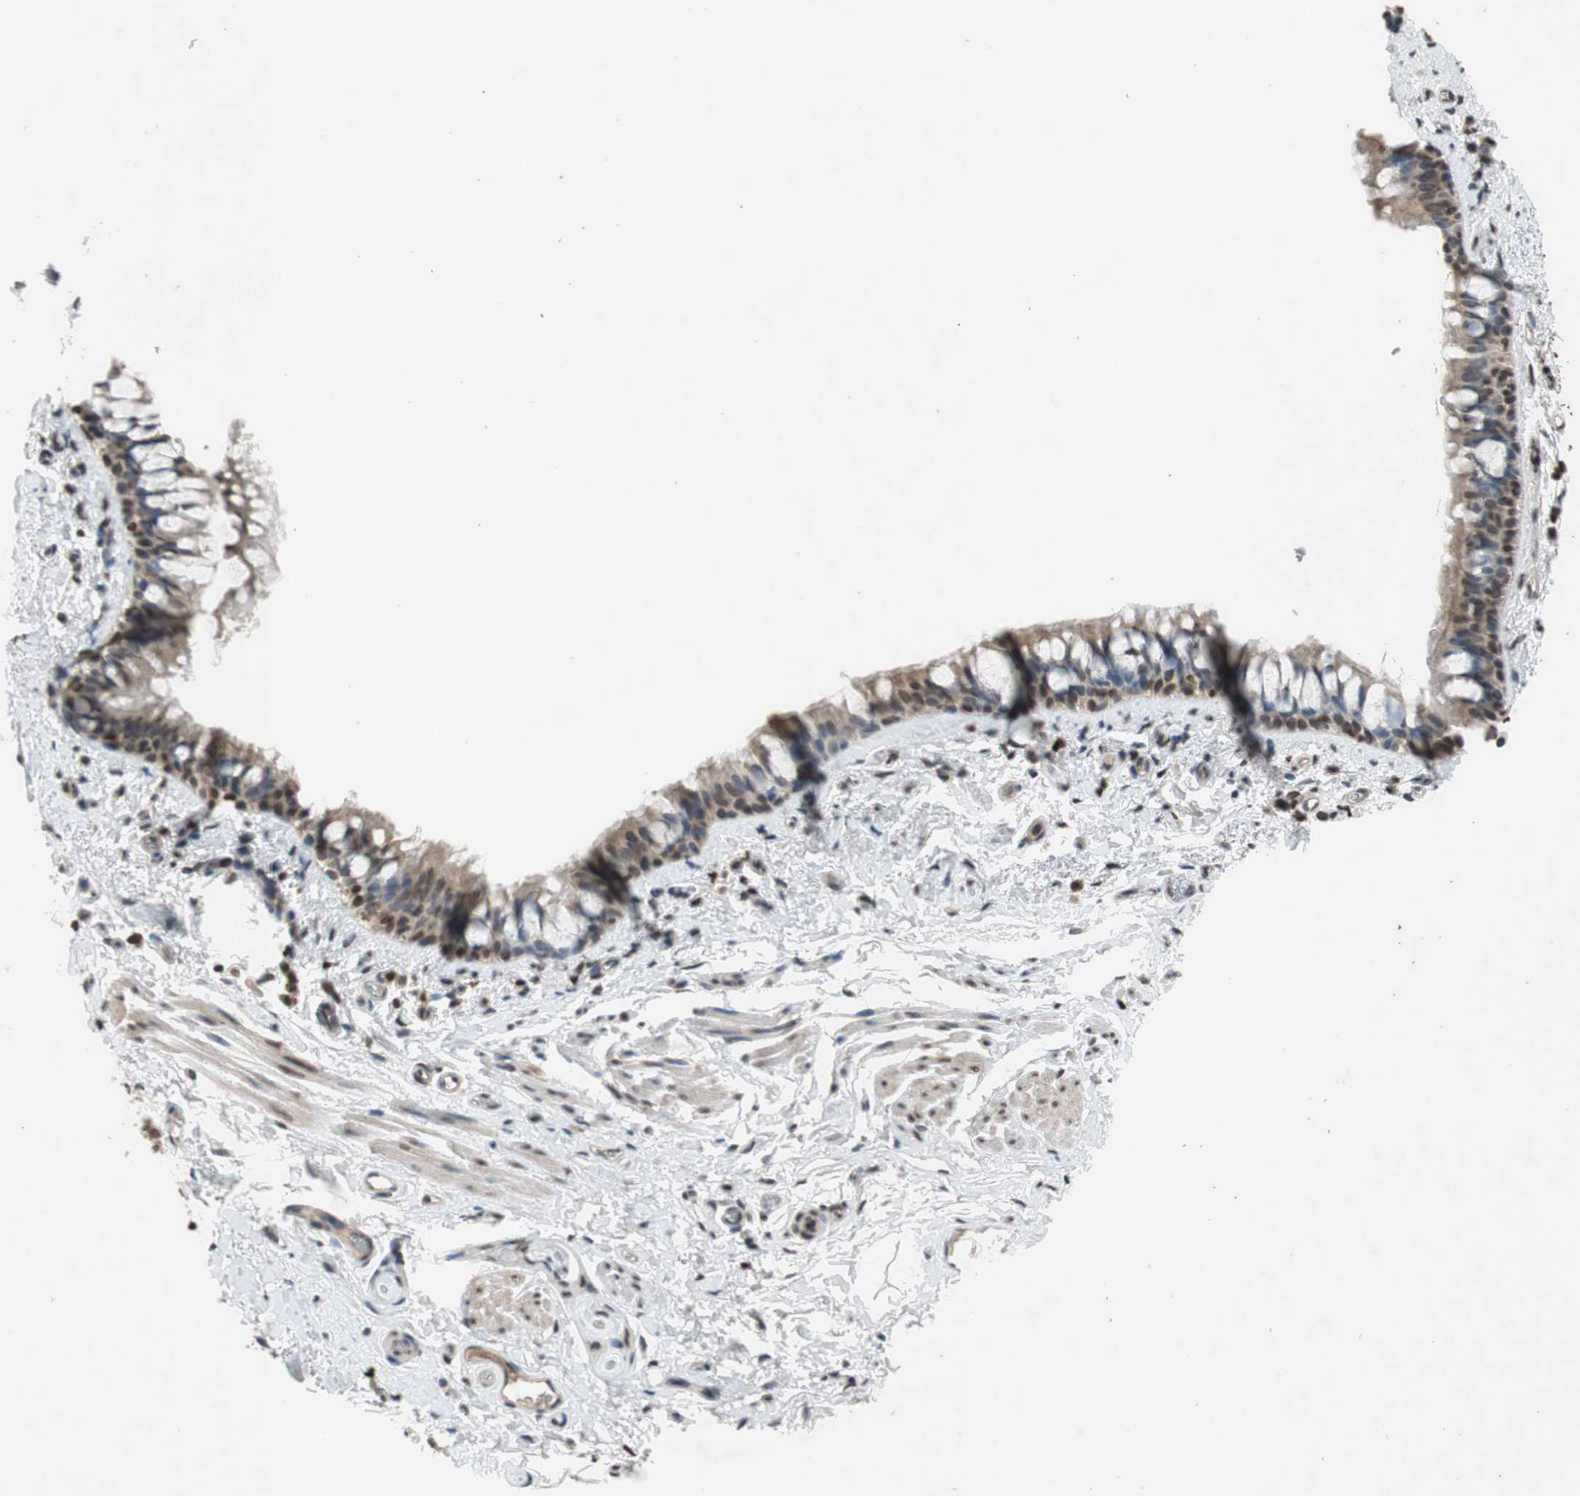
{"staining": {"intensity": "moderate", "quantity": ">75%", "location": "cytoplasmic/membranous,nuclear"}, "tissue": "bronchus", "cell_type": "Respiratory epithelial cells", "image_type": "normal", "snomed": [{"axis": "morphology", "description": "Normal tissue, NOS"}, {"axis": "morphology", "description": "Malignant melanoma, Metastatic site"}, {"axis": "topography", "description": "Bronchus"}, {"axis": "topography", "description": "Lung"}], "caption": "Bronchus stained for a protein shows moderate cytoplasmic/membranous,nuclear positivity in respiratory epithelial cells. Nuclei are stained in blue.", "gene": "MCM6", "patient": {"sex": "male", "age": 64}}